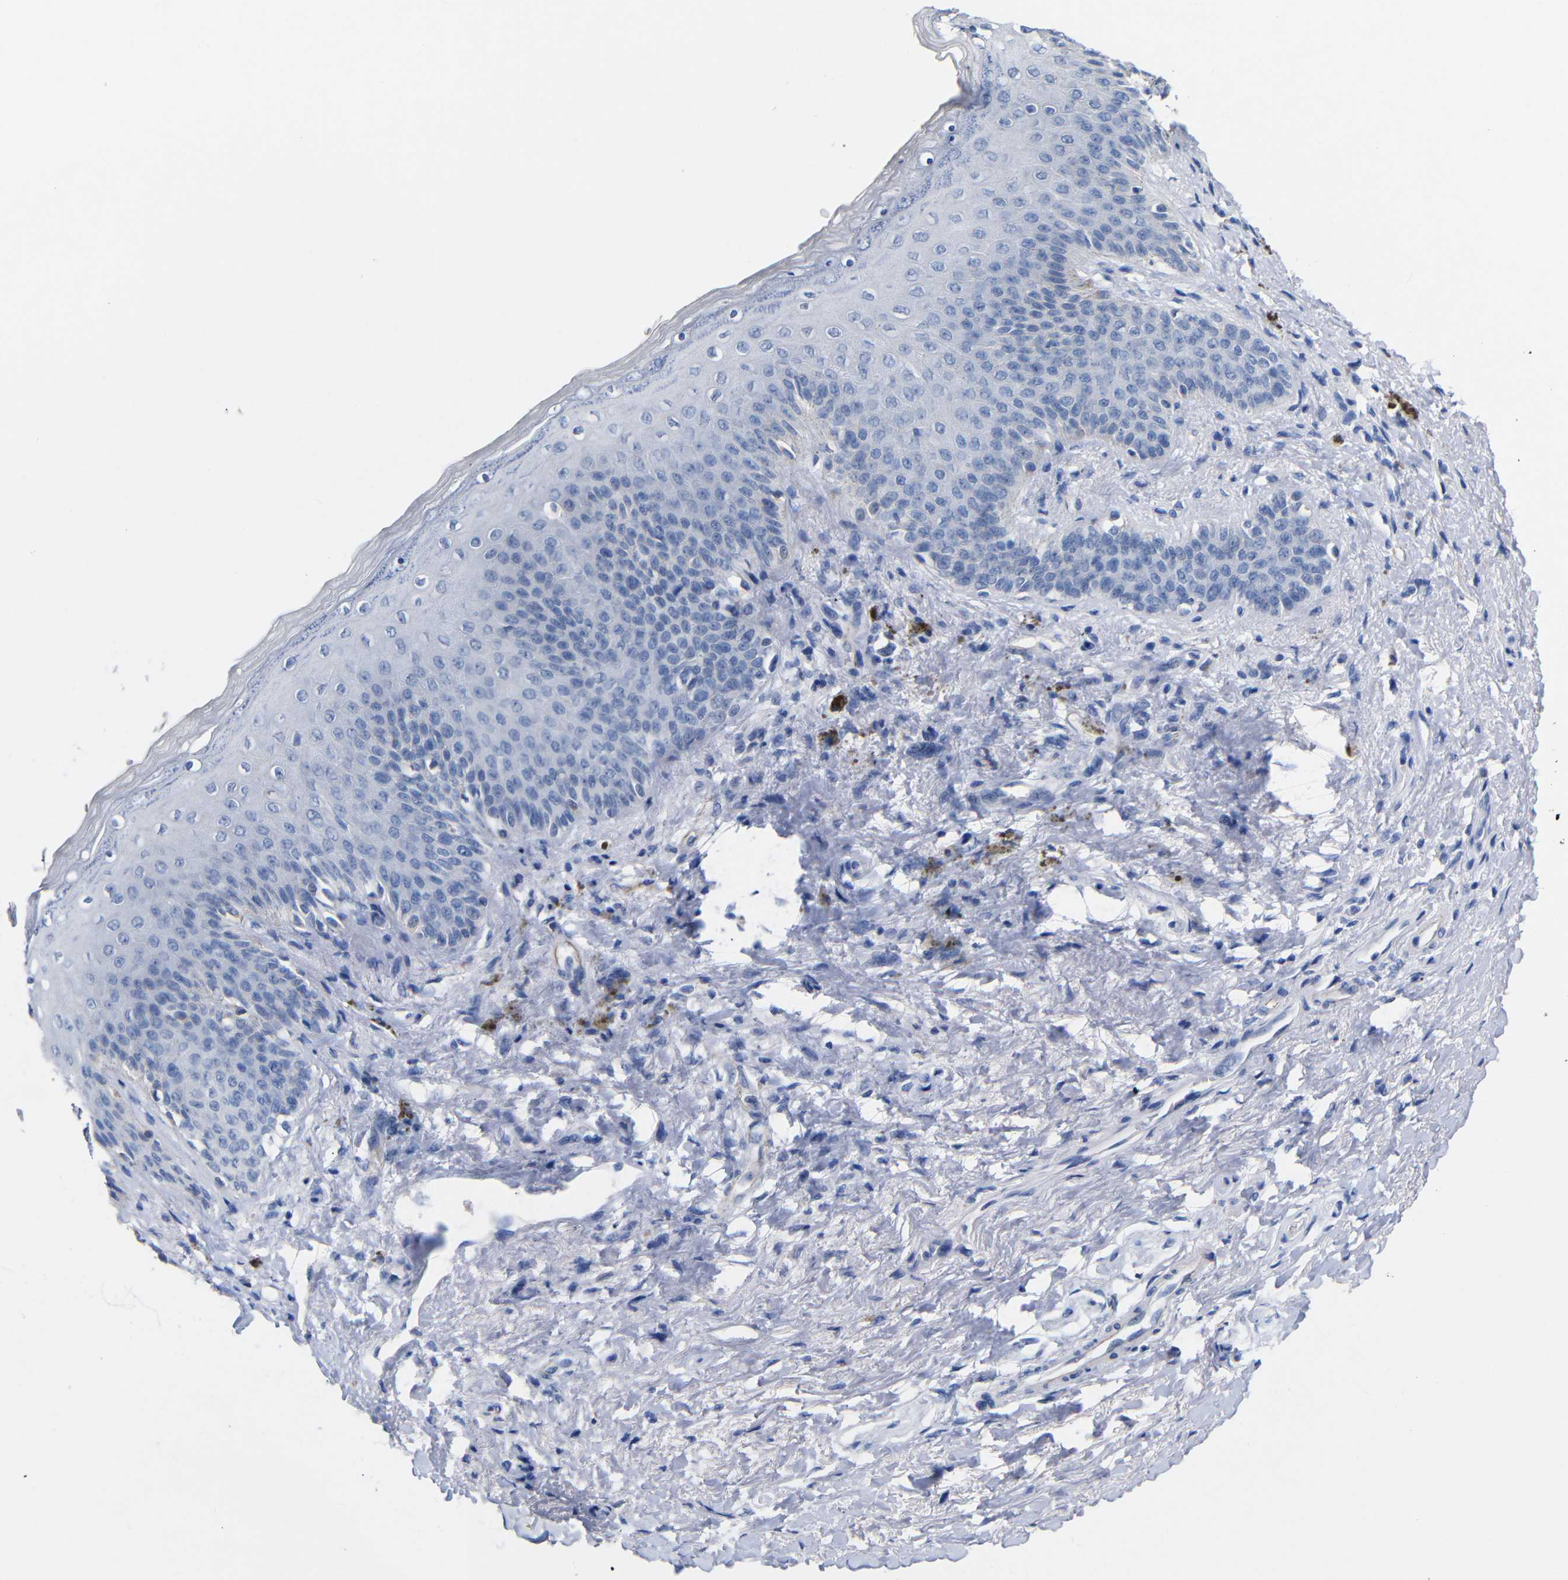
{"staining": {"intensity": "negative", "quantity": "none", "location": "none"}, "tissue": "skin", "cell_type": "Epidermal cells", "image_type": "normal", "snomed": [{"axis": "morphology", "description": "Normal tissue, NOS"}, {"axis": "topography", "description": "Anal"}], "caption": "An immunohistochemistry micrograph of normal skin is shown. There is no staining in epidermal cells of skin. The staining is performed using DAB (3,3'-diaminobenzidine) brown chromogen with nuclei counter-stained in using hematoxylin.", "gene": "CGNL1", "patient": {"sex": "female", "age": 46}}